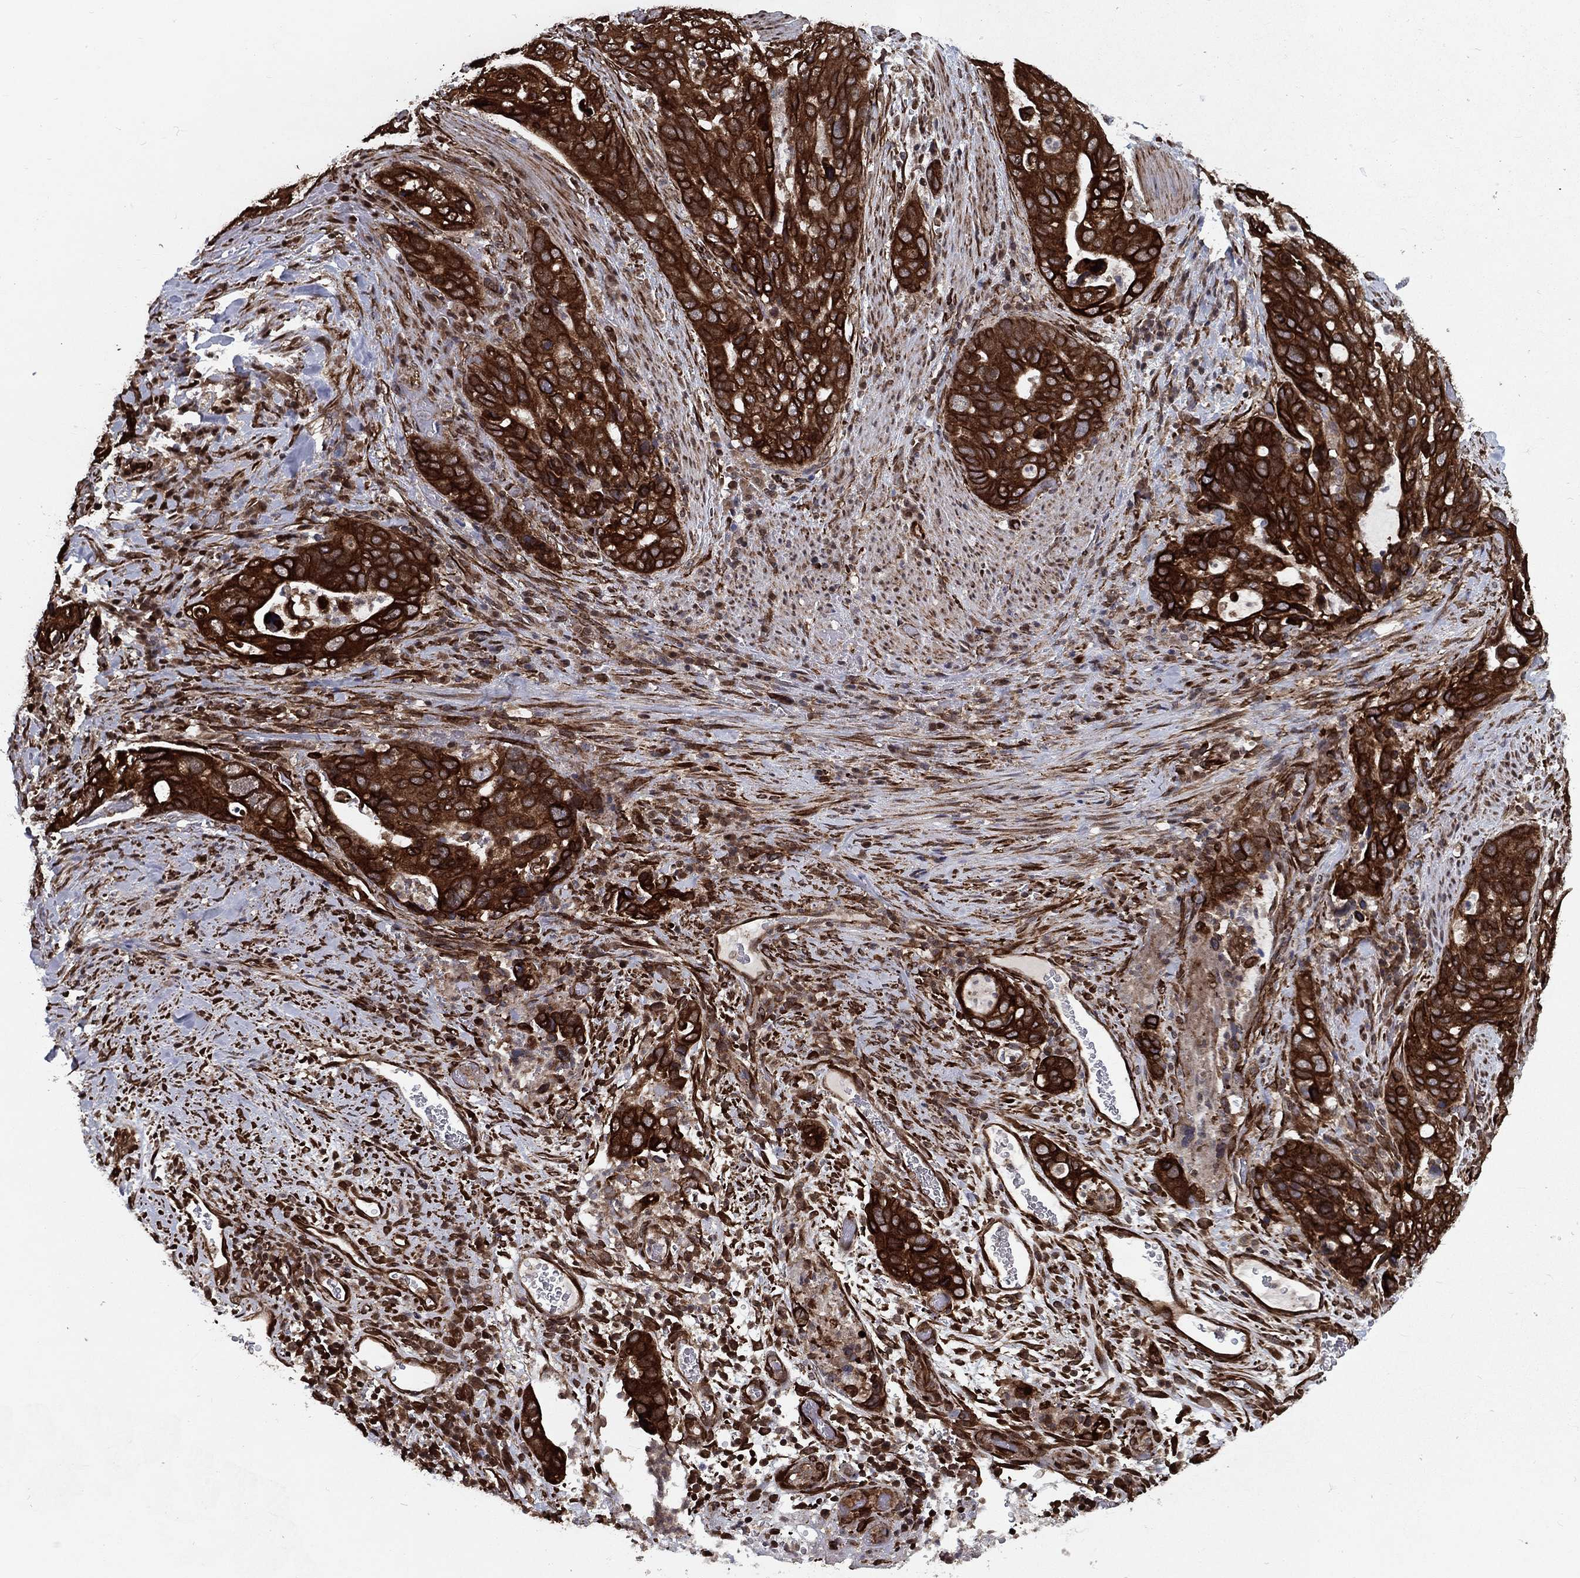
{"staining": {"intensity": "strong", "quantity": ">75%", "location": "cytoplasmic/membranous"}, "tissue": "stomach cancer", "cell_type": "Tumor cells", "image_type": "cancer", "snomed": [{"axis": "morphology", "description": "Adenocarcinoma, NOS"}, {"axis": "topography", "description": "Stomach"}], "caption": "An immunohistochemistry (IHC) image of neoplastic tissue is shown. Protein staining in brown highlights strong cytoplasmic/membranous positivity in stomach cancer (adenocarcinoma) within tumor cells.", "gene": "CERS2", "patient": {"sex": "male", "age": 54}}